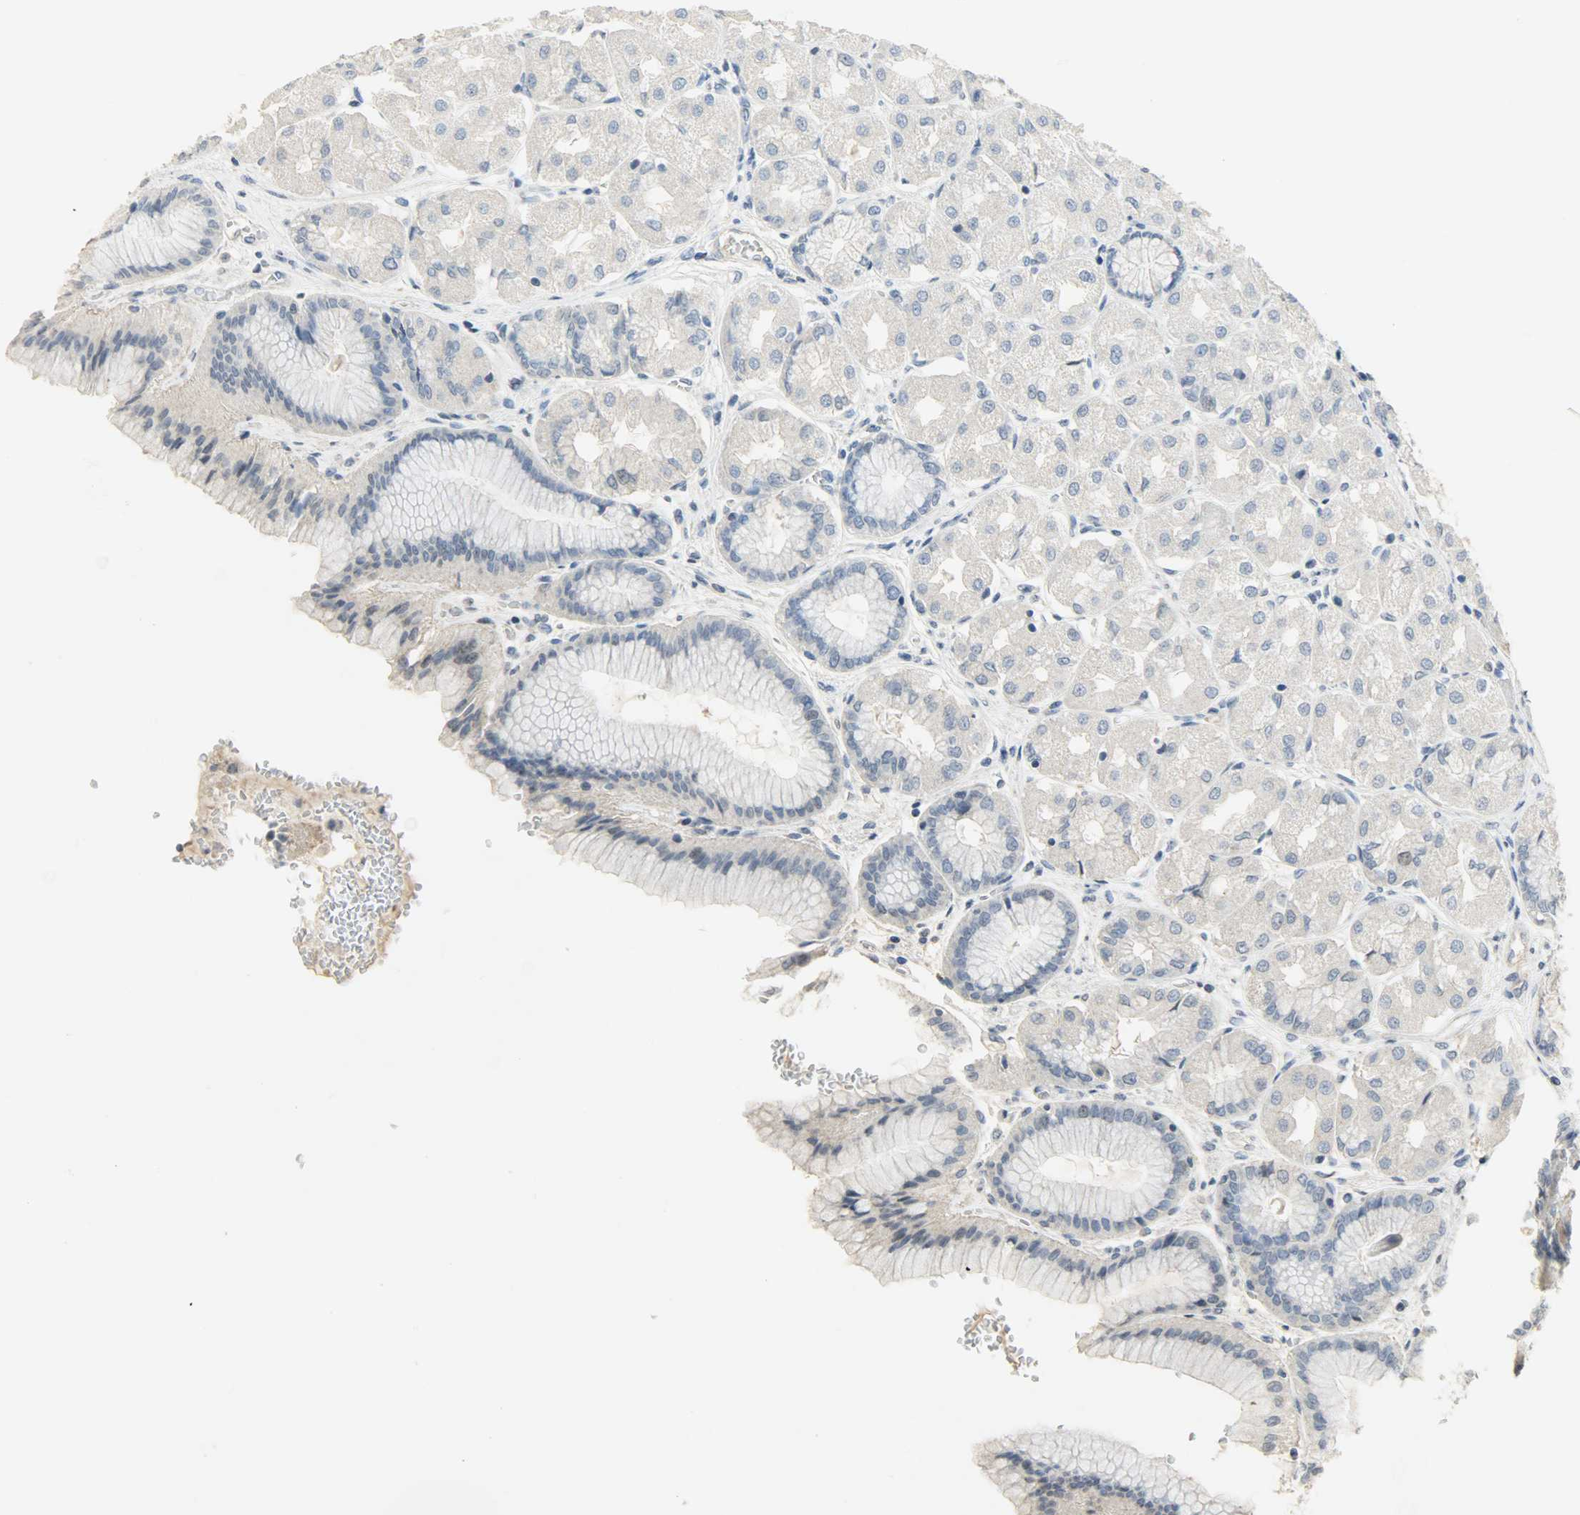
{"staining": {"intensity": "negative", "quantity": "none", "location": "none"}, "tissue": "stomach", "cell_type": "Glandular cells", "image_type": "normal", "snomed": [{"axis": "morphology", "description": "Normal tissue, NOS"}, {"axis": "morphology", "description": "Adenocarcinoma, NOS"}, {"axis": "topography", "description": "Stomach"}, {"axis": "topography", "description": "Stomach, lower"}], "caption": "An immunohistochemistry micrograph of unremarkable stomach is shown. There is no staining in glandular cells of stomach.", "gene": "DNAJB6", "patient": {"sex": "female", "age": 65}}